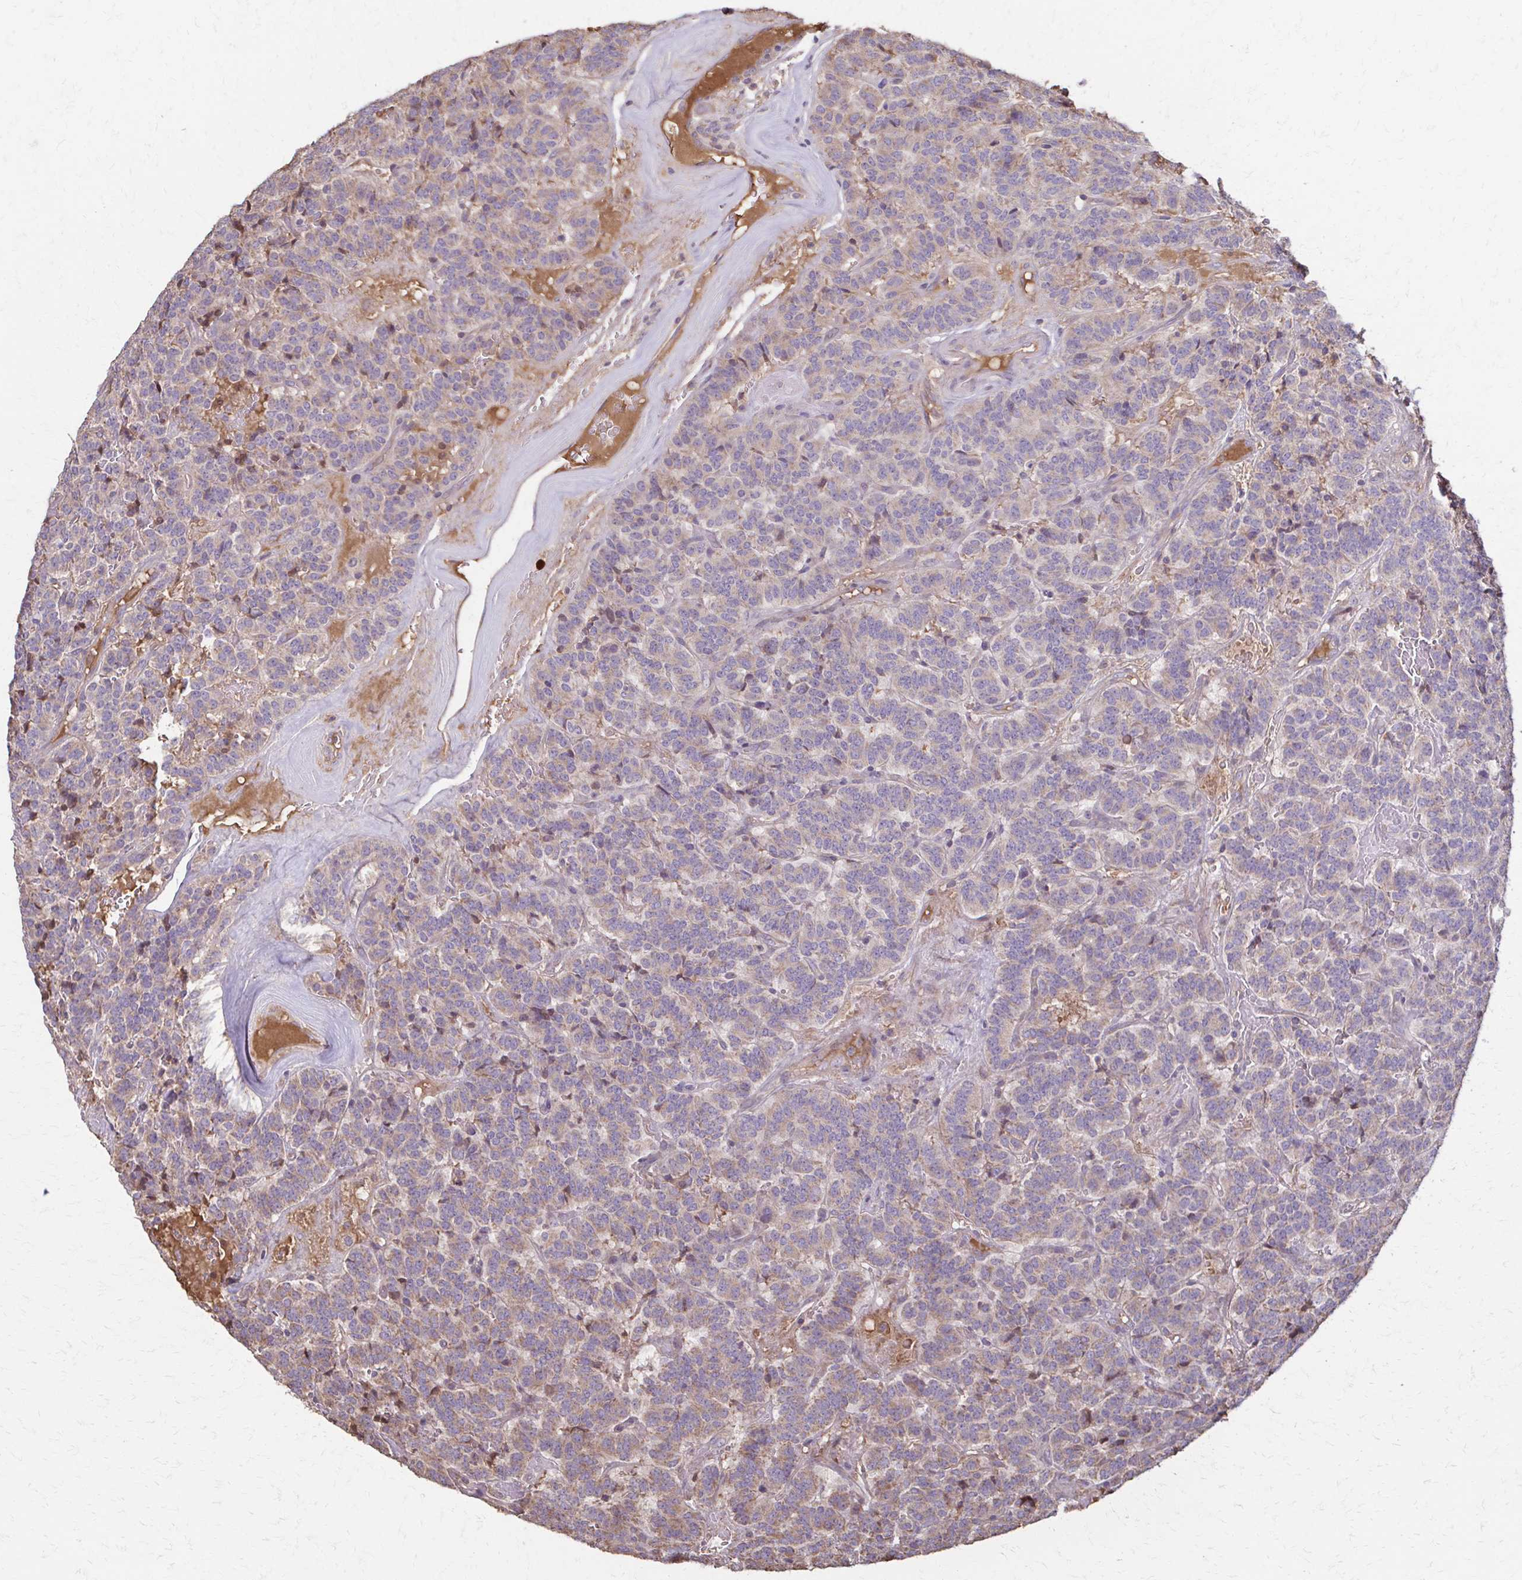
{"staining": {"intensity": "weak", "quantity": "25%-75%", "location": "cytoplasmic/membranous"}, "tissue": "carcinoid", "cell_type": "Tumor cells", "image_type": "cancer", "snomed": [{"axis": "morphology", "description": "Carcinoid, malignant, NOS"}, {"axis": "topography", "description": "Pancreas"}], "caption": "Tumor cells reveal low levels of weak cytoplasmic/membranous positivity in approximately 25%-75% of cells in human carcinoid (malignant). Ihc stains the protein in brown and the nuclei are stained blue.", "gene": "IL18BP", "patient": {"sex": "male", "age": 36}}